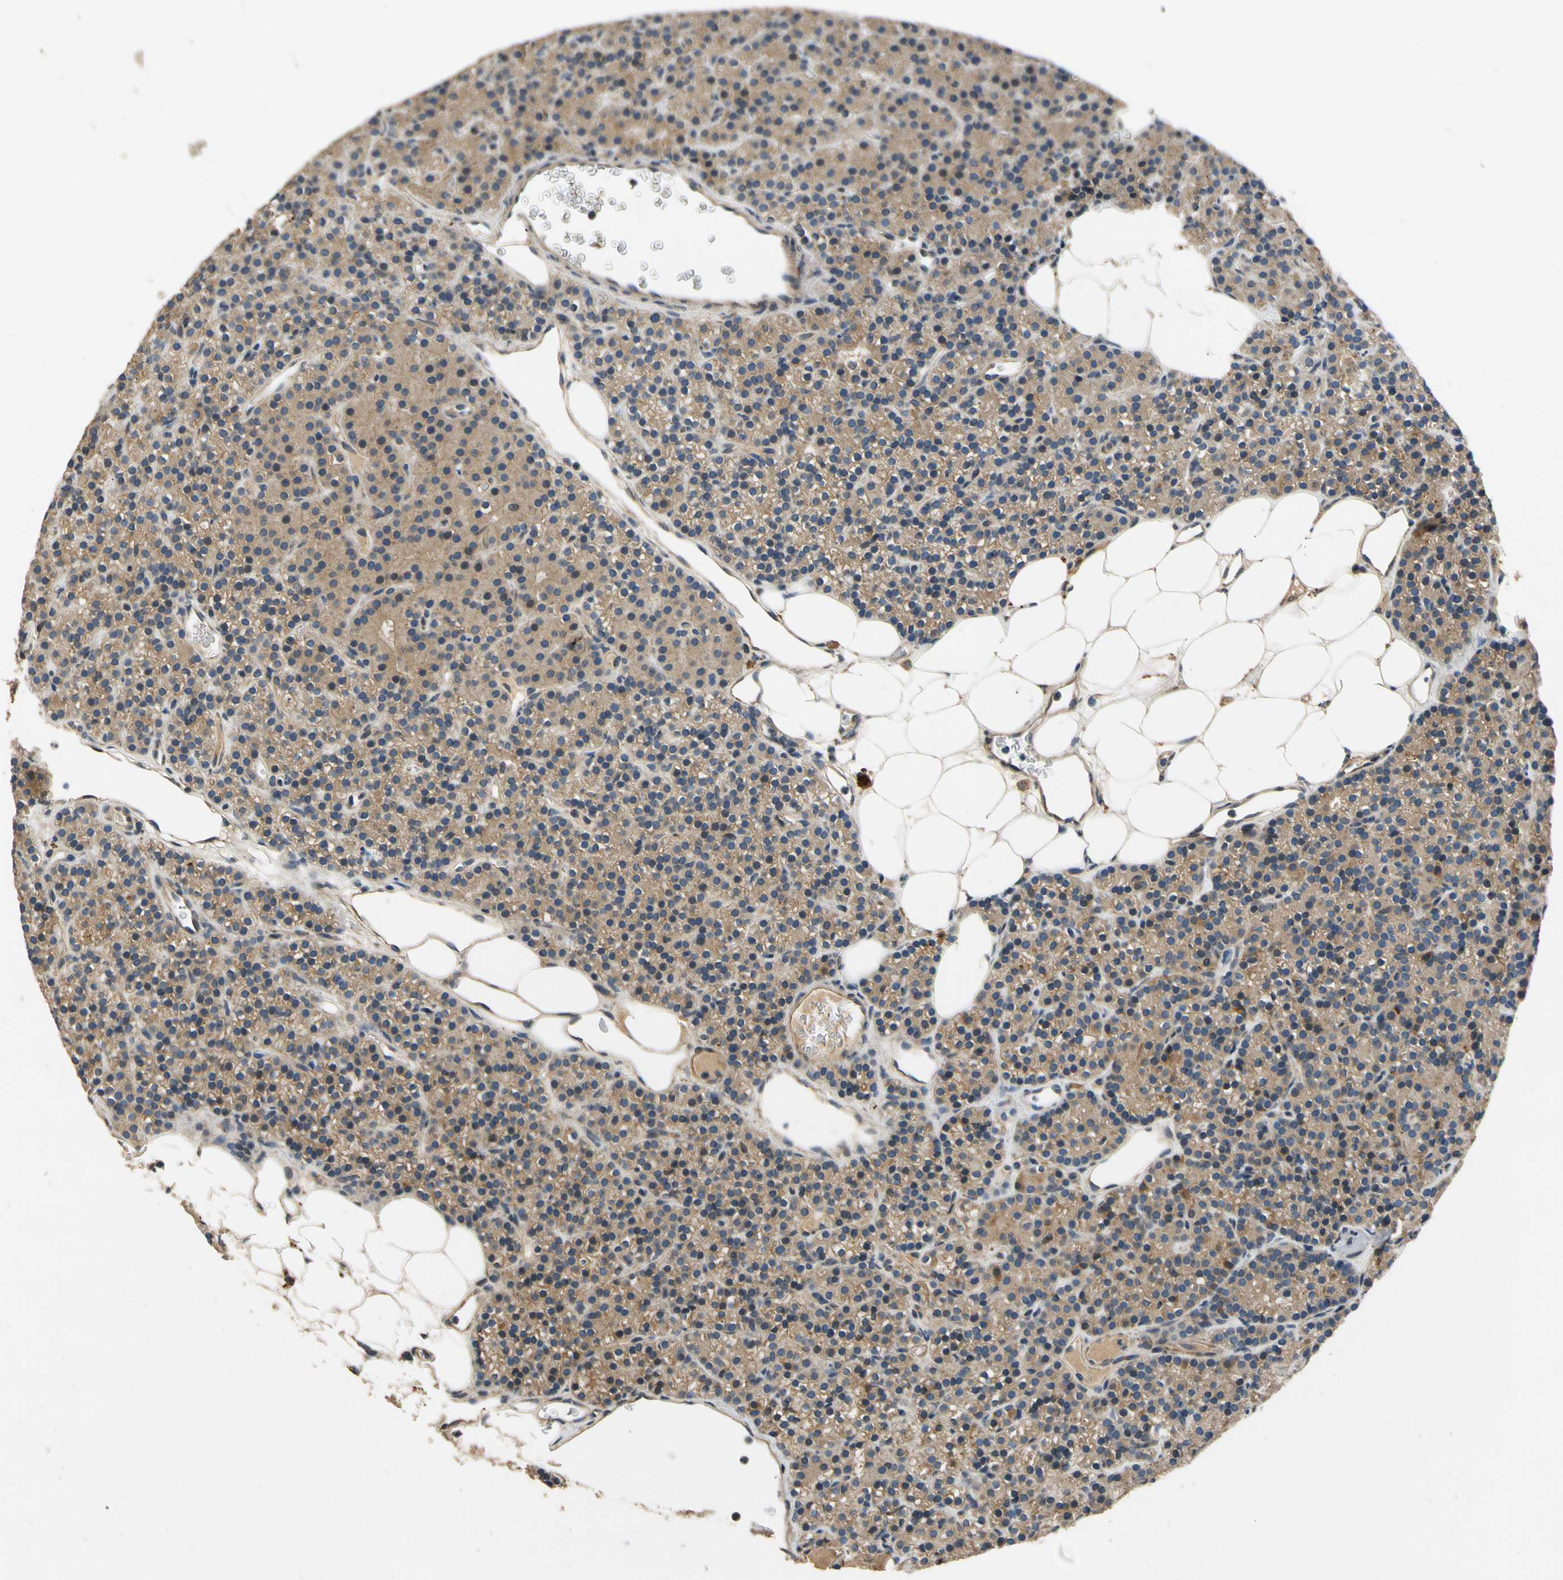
{"staining": {"intensity": "moderate", "quantity": ">75%", "location": "cytoplasmic/membranous"}, "tissue": "parathyroid gland", "cell_type": "Glandular cells", "image_type": "normal", "snomed": [{"axis": "morphology", "description": "Normal tissue, NOS"}, {"axis": "morphology", "description": "Hyperplasia, NOS"}, {"axis": "topography", "description": "Parathyroid gland"}], "caption": "An image showing moderate cytoplasmic/membranous expression in about >75% of glandular cells in unremarkable parathyroid gland, as visualized by brown immunohistochemical staining.", "gene": "ALKBH3", "patient": {"sex": "male", "age": 44}}